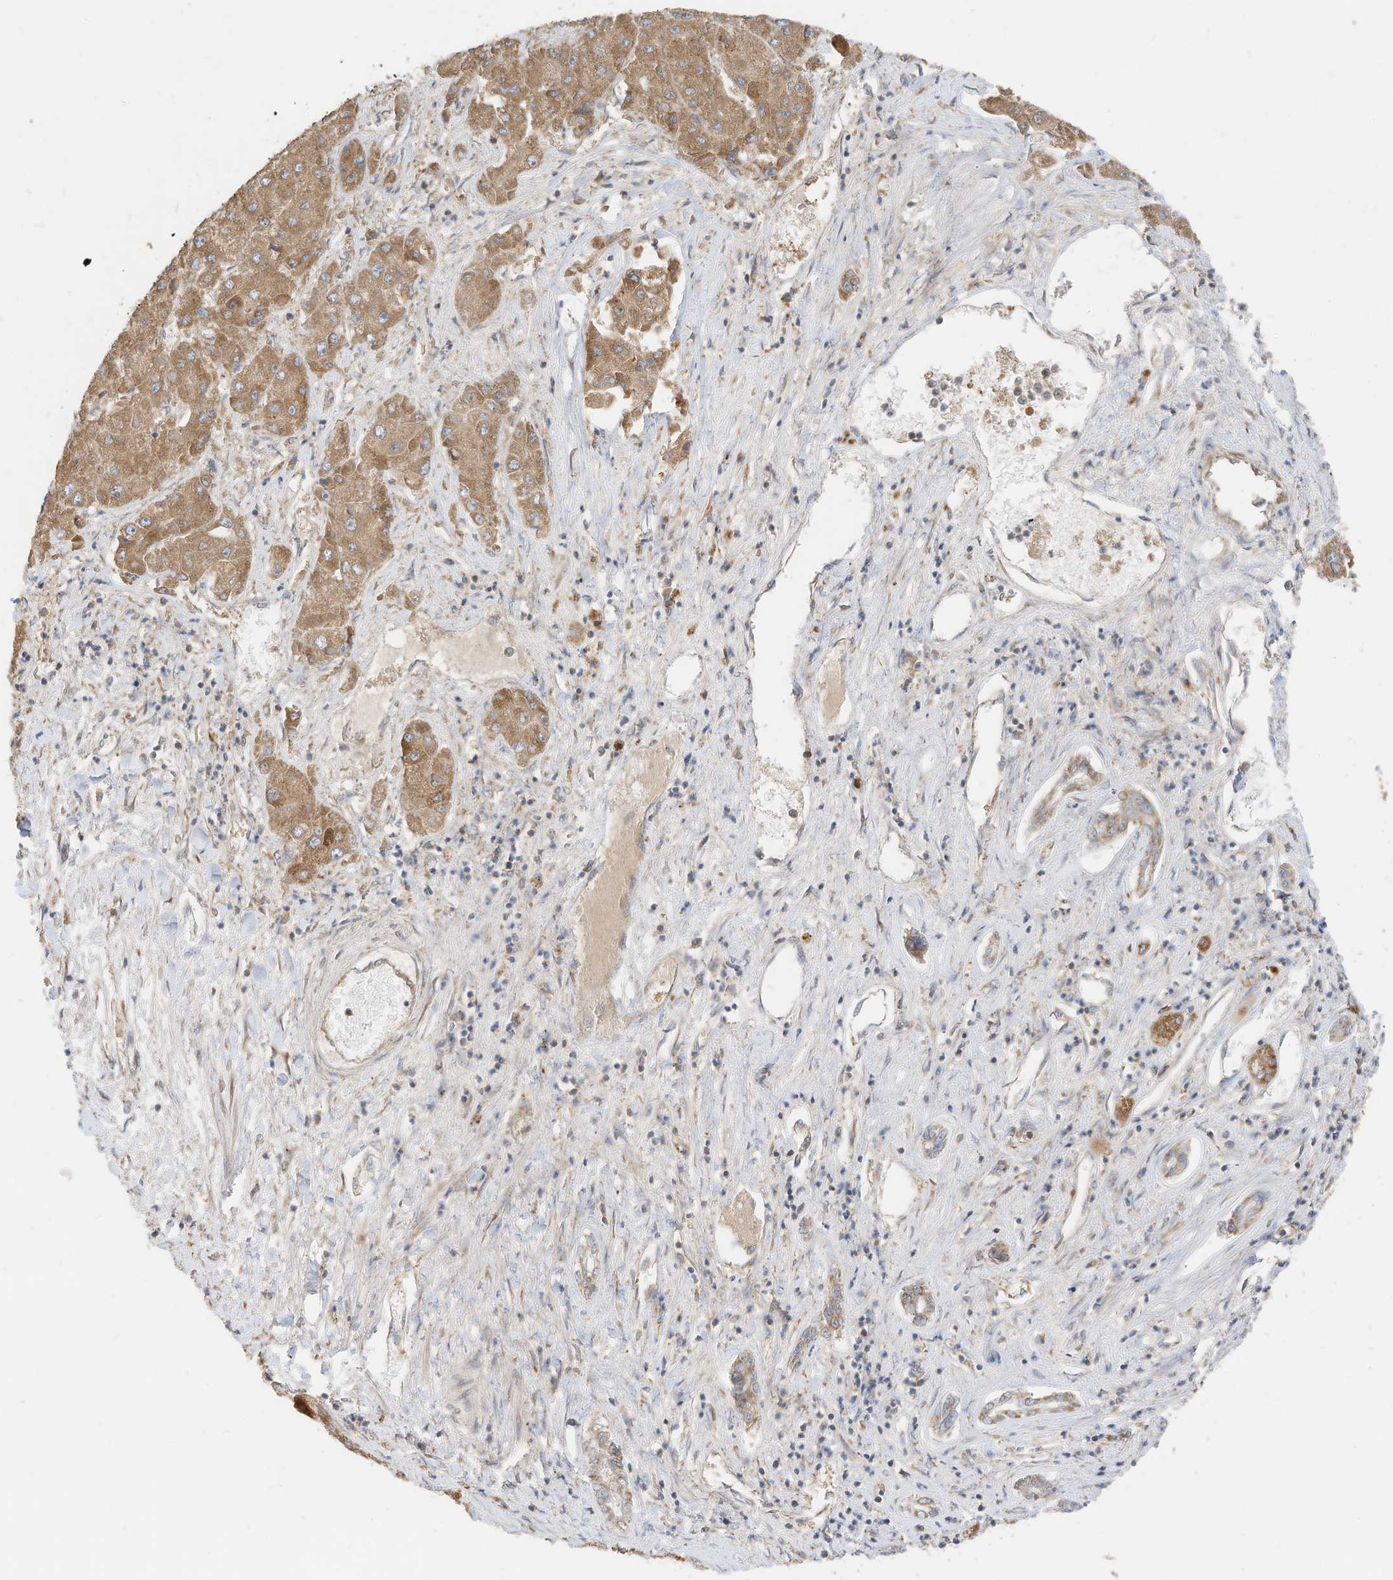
{"staining": {"intensity": "moderate", "quantity": ">75%", "location": "cytoplasmic/membranous"}, "tissue": "liver cancer", "cell_type": "Tumor cells", "image_type": "cancer", "snomed": [{"axis": "morphology", "description": "Carcinoma, Hepatocellular, NOS"}, {"axis": "topography", "description": "Liver"}], "caption": "Liver cancer (hepatocellular carcinoma) stained with a brown dye demonstrates moderate cytoplasmic/membranous positive staining in approximately >75% of tumor cells.", "gene": "METTL6", "patient": {"sex": "female", "age": 73}}